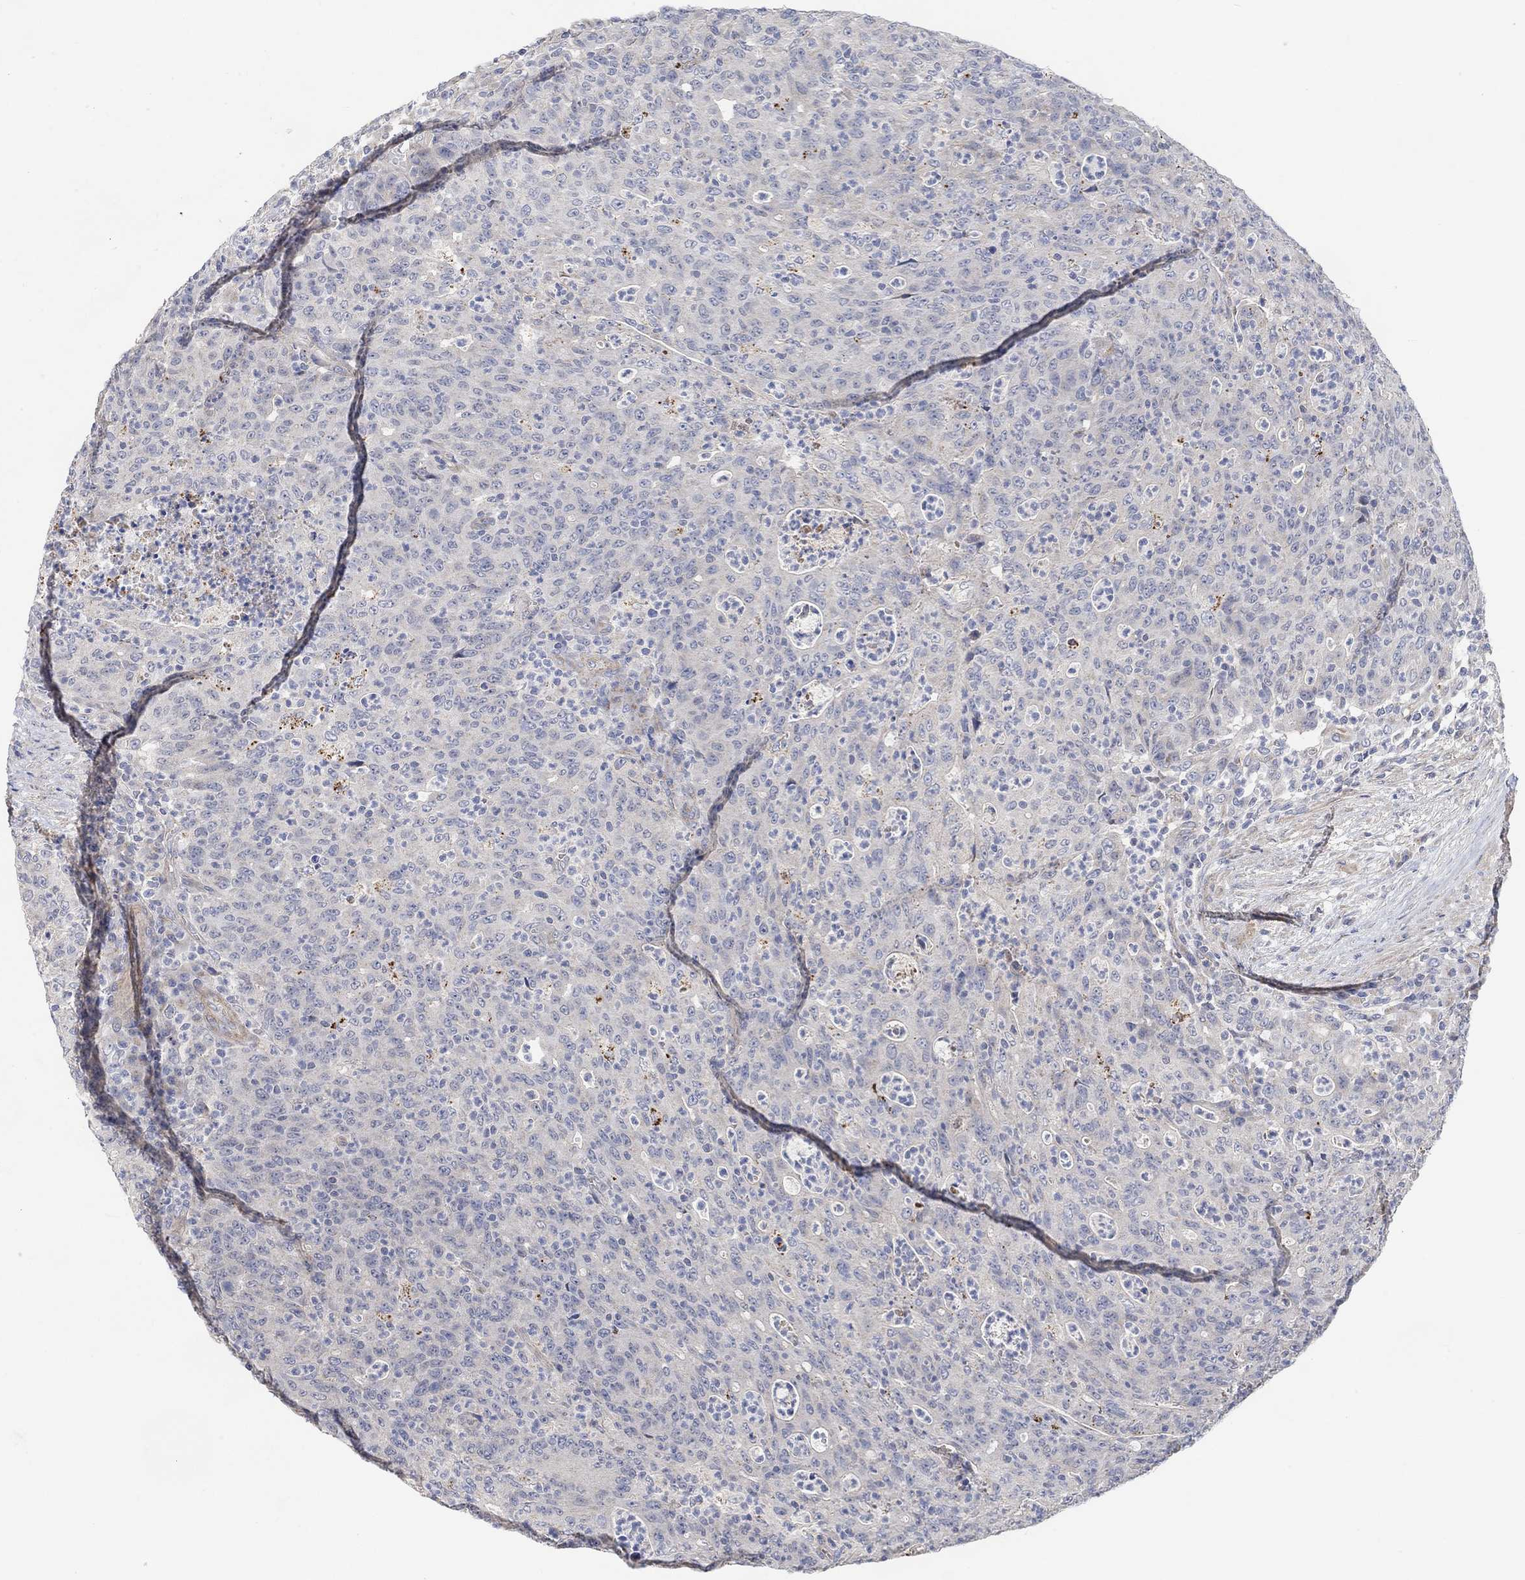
{"staining": {"intensity": "negative", "quantity": "none", "location": "none"}, "tissue": "colorectal cancer", "cell_type": "Tumor cells", "image_type": "cancer", "snomed": [{"axis": "morphology", "description": "Adenocarcinoma, NOS"}, {"axis": "topography", "description": "Colon"}], "caption": "The histopathology image exhibits no staining of tumor cells in colorectal adenocarcinoma. (DAB immunohistochemistry, high magnification).", "gene": "HCRTR1", "patient": {"sex": "male", "age": 70}}